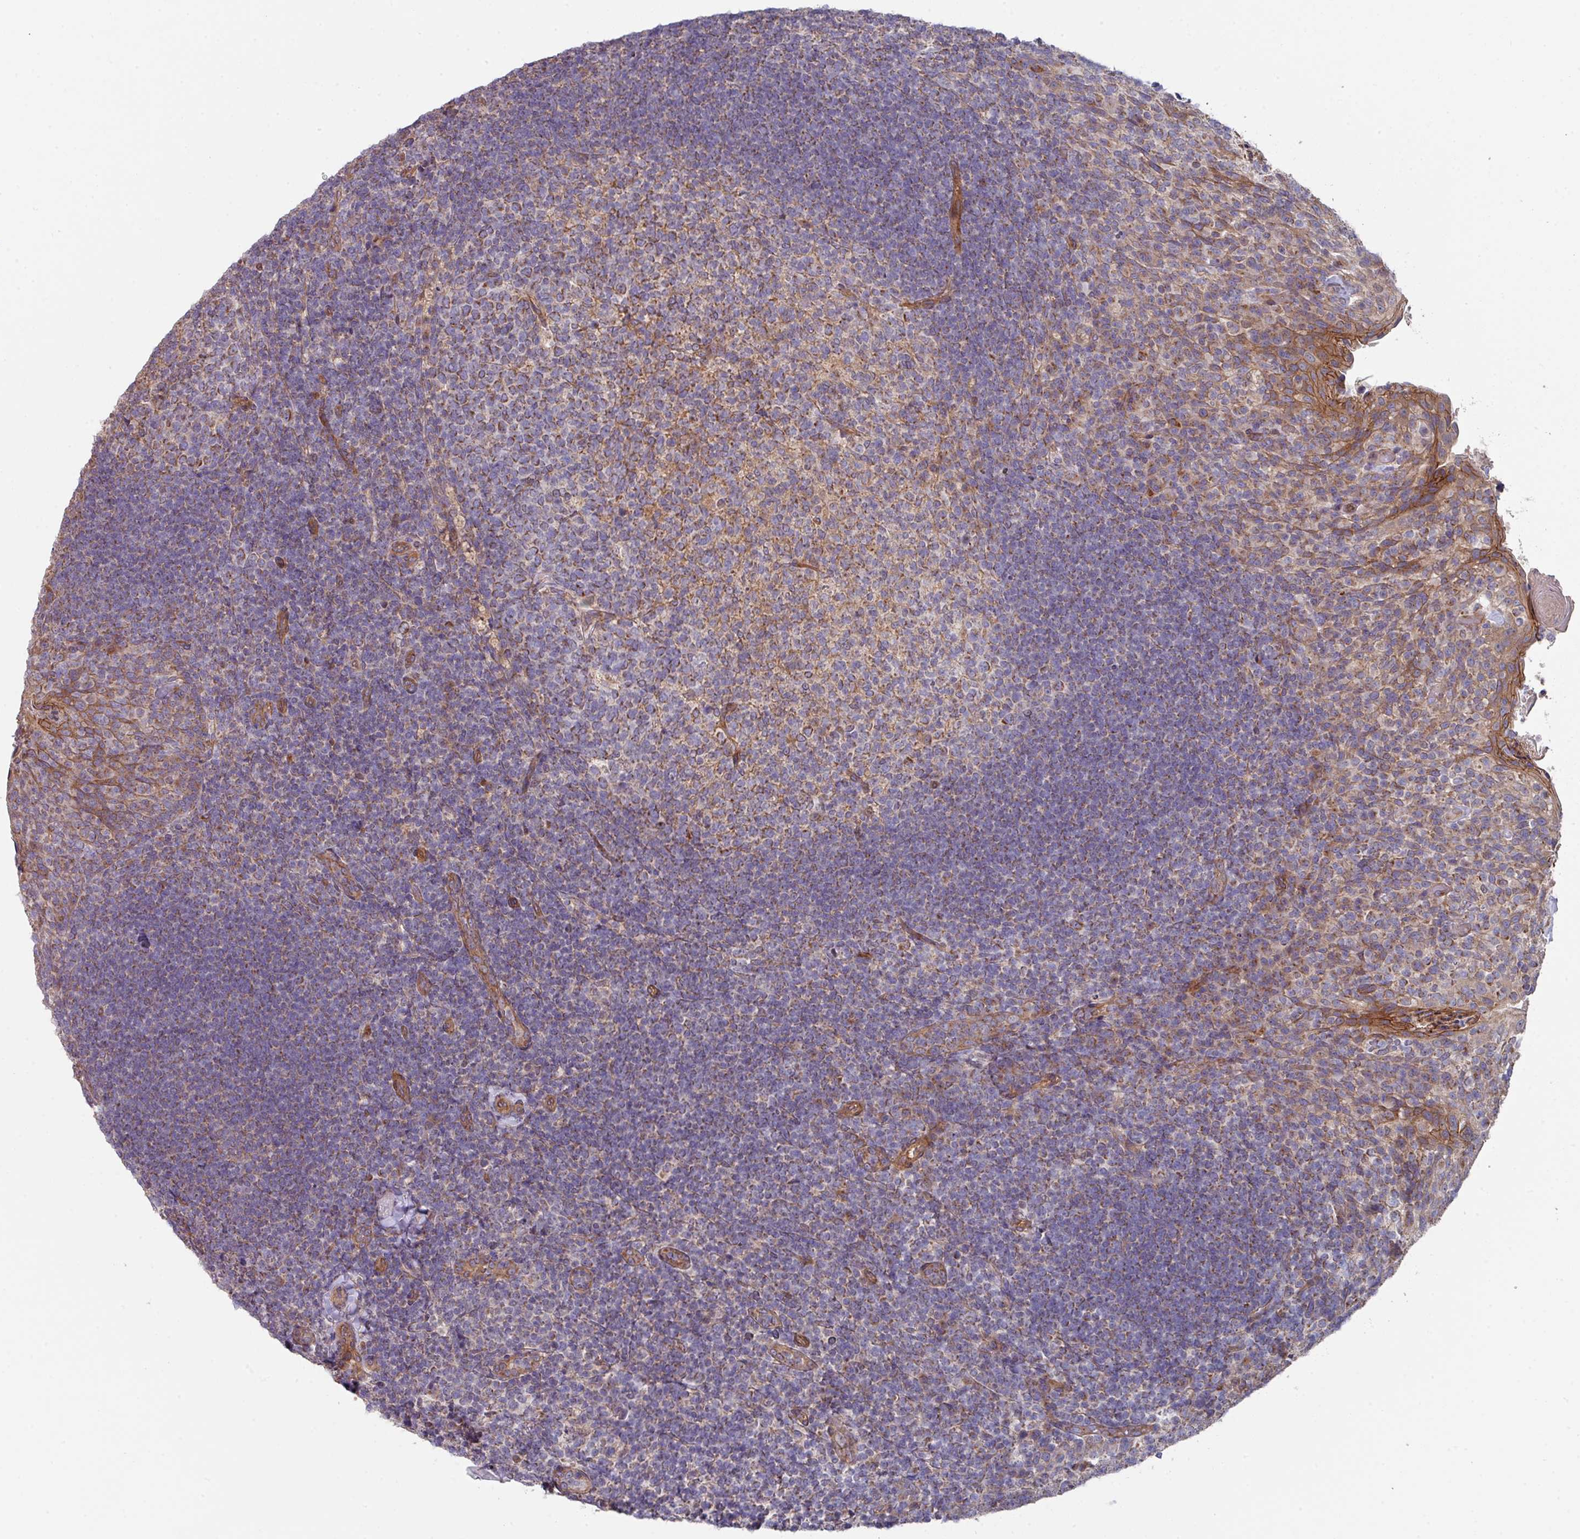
{"staining": {"intensity": "moderate", "quantity": "<25%", "location": "cytoplasmic/membranous"}, "tissue": "tonsil", "cell_type": "Germinal center cells", "image_type": "normal", "snomed": [{"axis": "morphology", "description": "Normal tissue, NOS"}, {"axis": "topography", "description": "Tonsil"}], "caption": "This photomicrograph shows immunohistochemistry staining of unremarkable tonsil, with low moderate cytoplasmic/membranous positivity in approximately <25% of germinal center cells.", "gene": "DCAF12L1", "patient": {"sex": "female", "age": 10}}